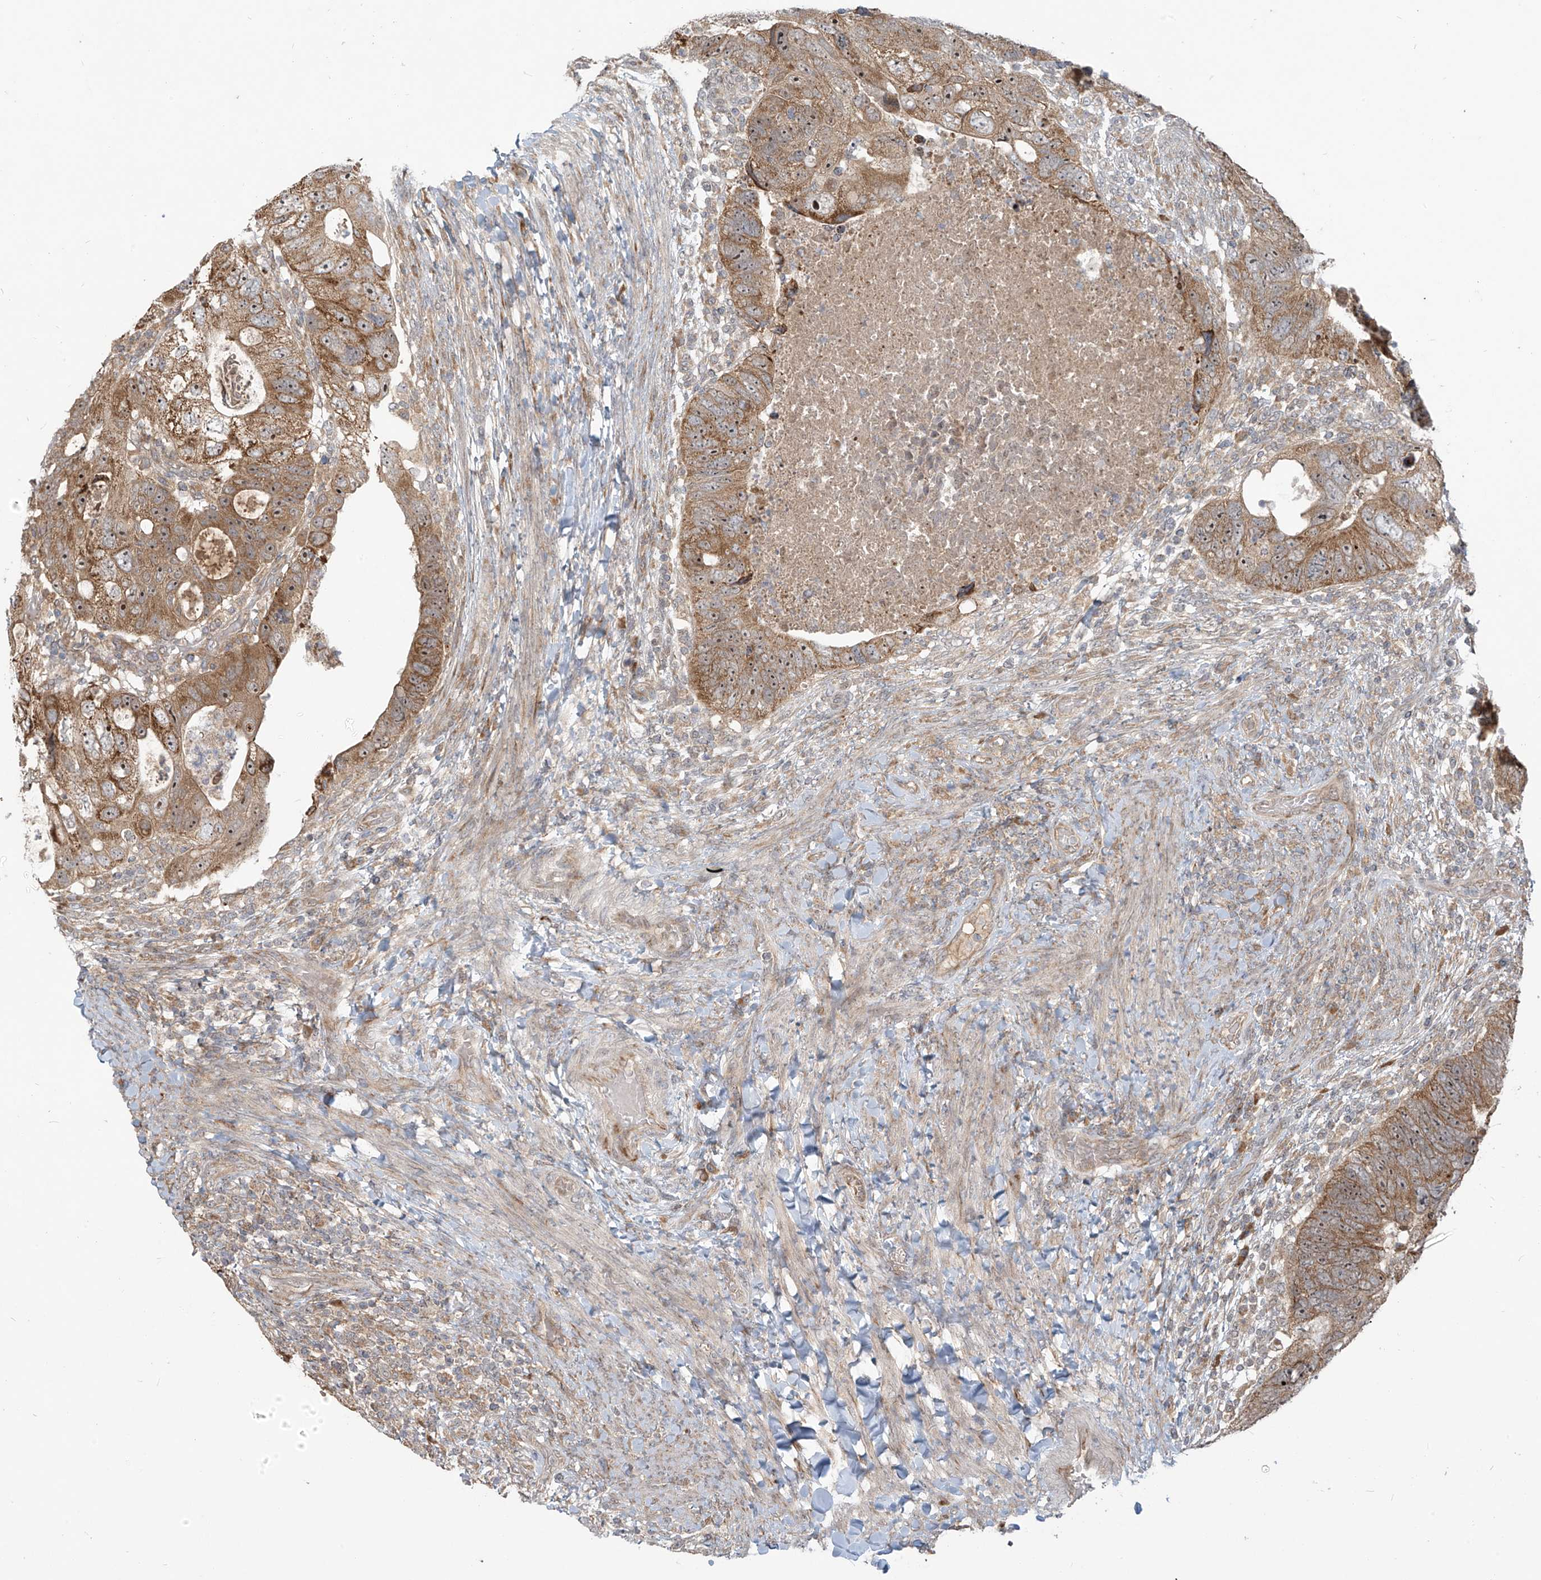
{"staining": {"intensity": "moderate", "quantity": ">75%", "location": "cytoplasmic/membranous,nuclear"}, "tissue": "colorectal cancer", "cell_type": "Tumor cells", "image_type": "cancer", "snomed": [{"axis": "morphology", "description": "Adenocarcinoma, NOS"}, {"axis": "topography", "description": "Rectum"}], "caption": "This photomicrograph demonstrates immunohistochemistry staining of colorectal adenocarcinoma, with medium moderate cytoplasmic/membranous and nuclear staining in about >75% of tumor cells.", "gene": "KATNIP", "patient": {"sex": "male", "age": 59}}